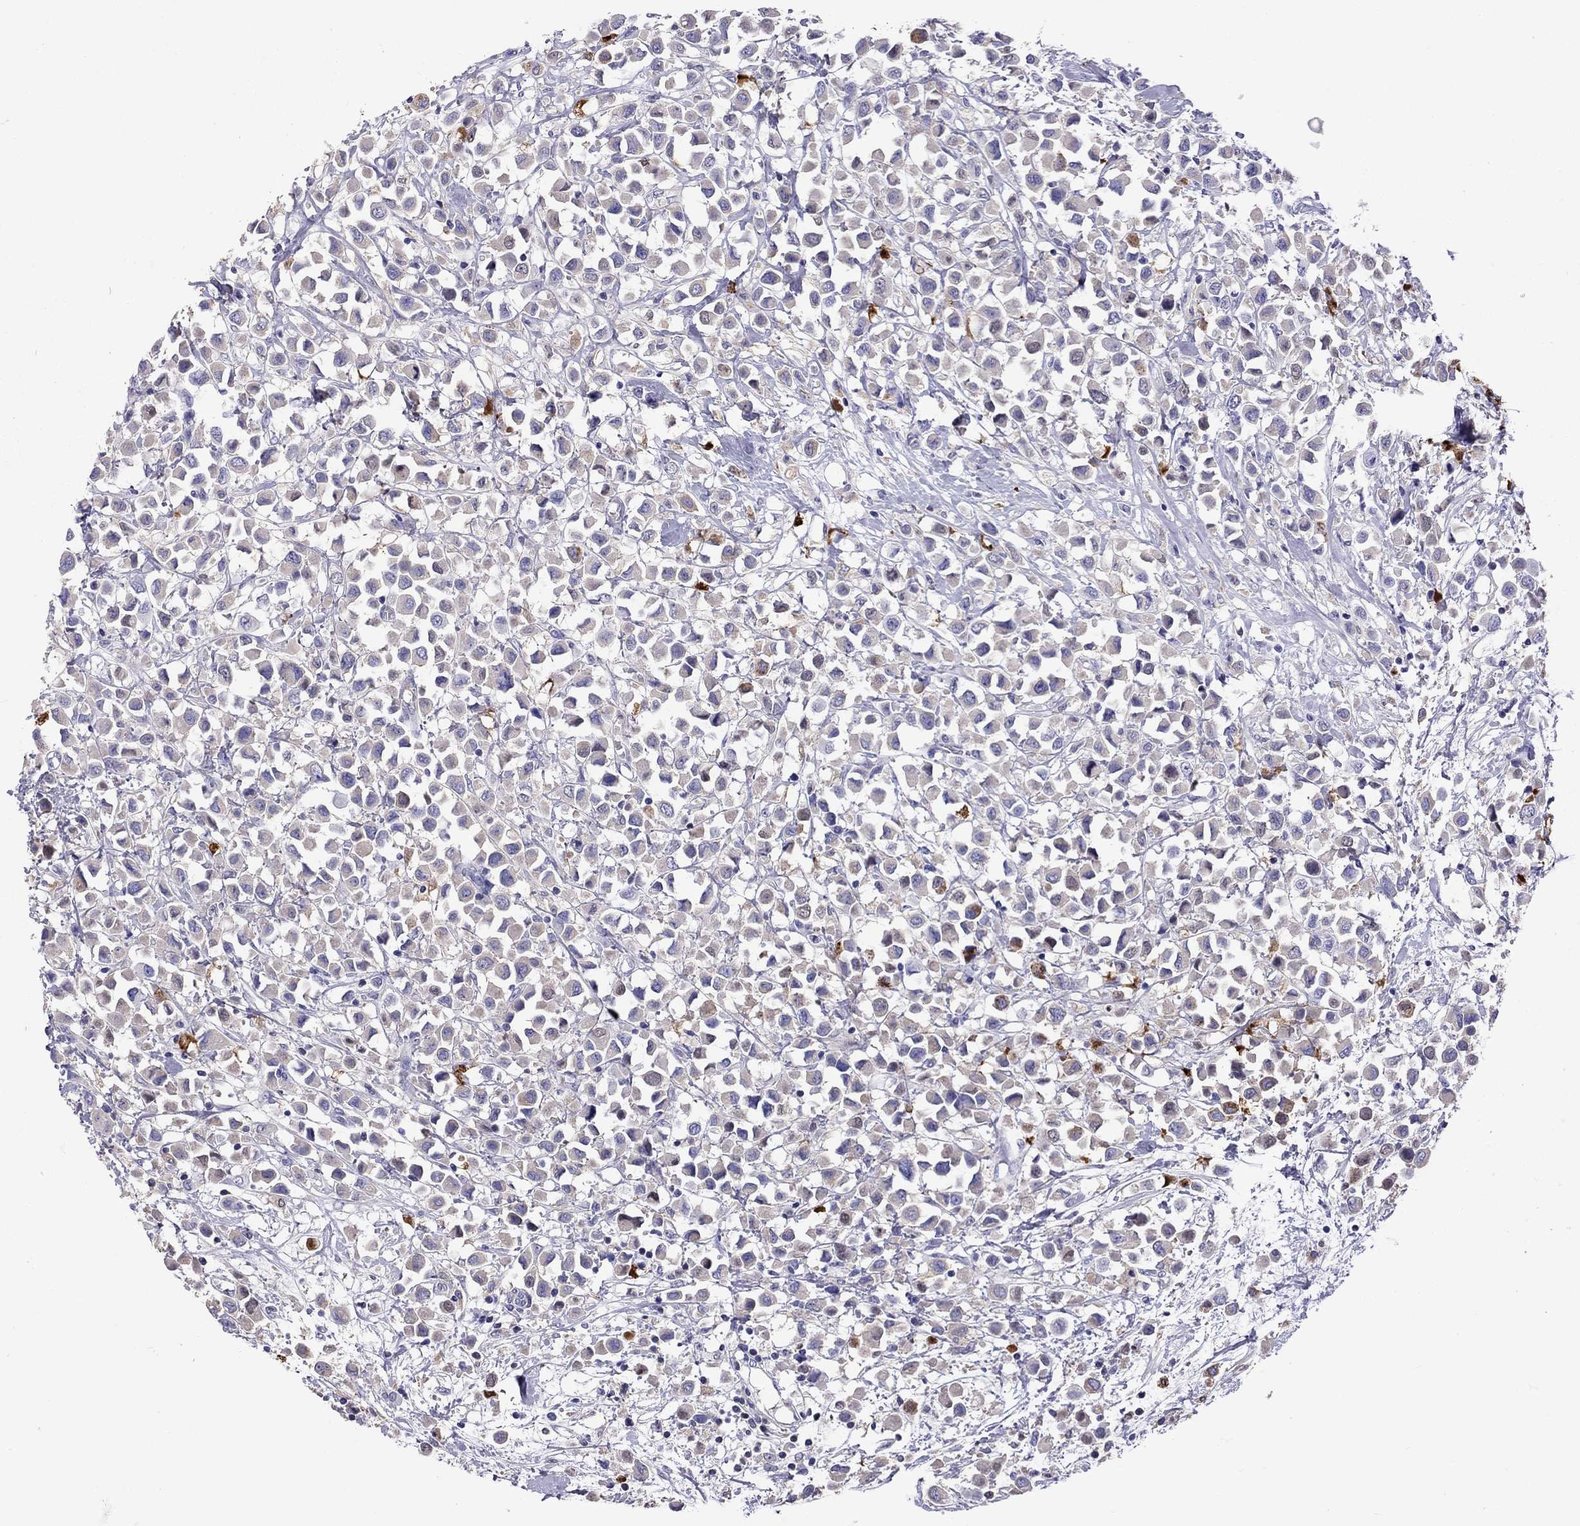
{"staining": {"intensity": "weak", "quantity": "25%-75%", "location": "cytoplasmic/membranous"}, "tissue": "breast cancer", "cell_type": "Tumor cells", "image_type": "cancer", "snomed": [{"axis": "morphology", "description": "Duct carcinoma"}, {"axis": "topography", "description": "Breast"}], "caption": "Protein staining shows weak cytoplasmic/membranous staining in approximately 25%-75% of tumor cells in breast infiltrating ductal carcinoma. Immunohistochemistry (ihc) stains the protein in brown and the nuclei are stained blue.", "gene": "SERPINA3", "patient": {"sex": "female", "age": 61}}